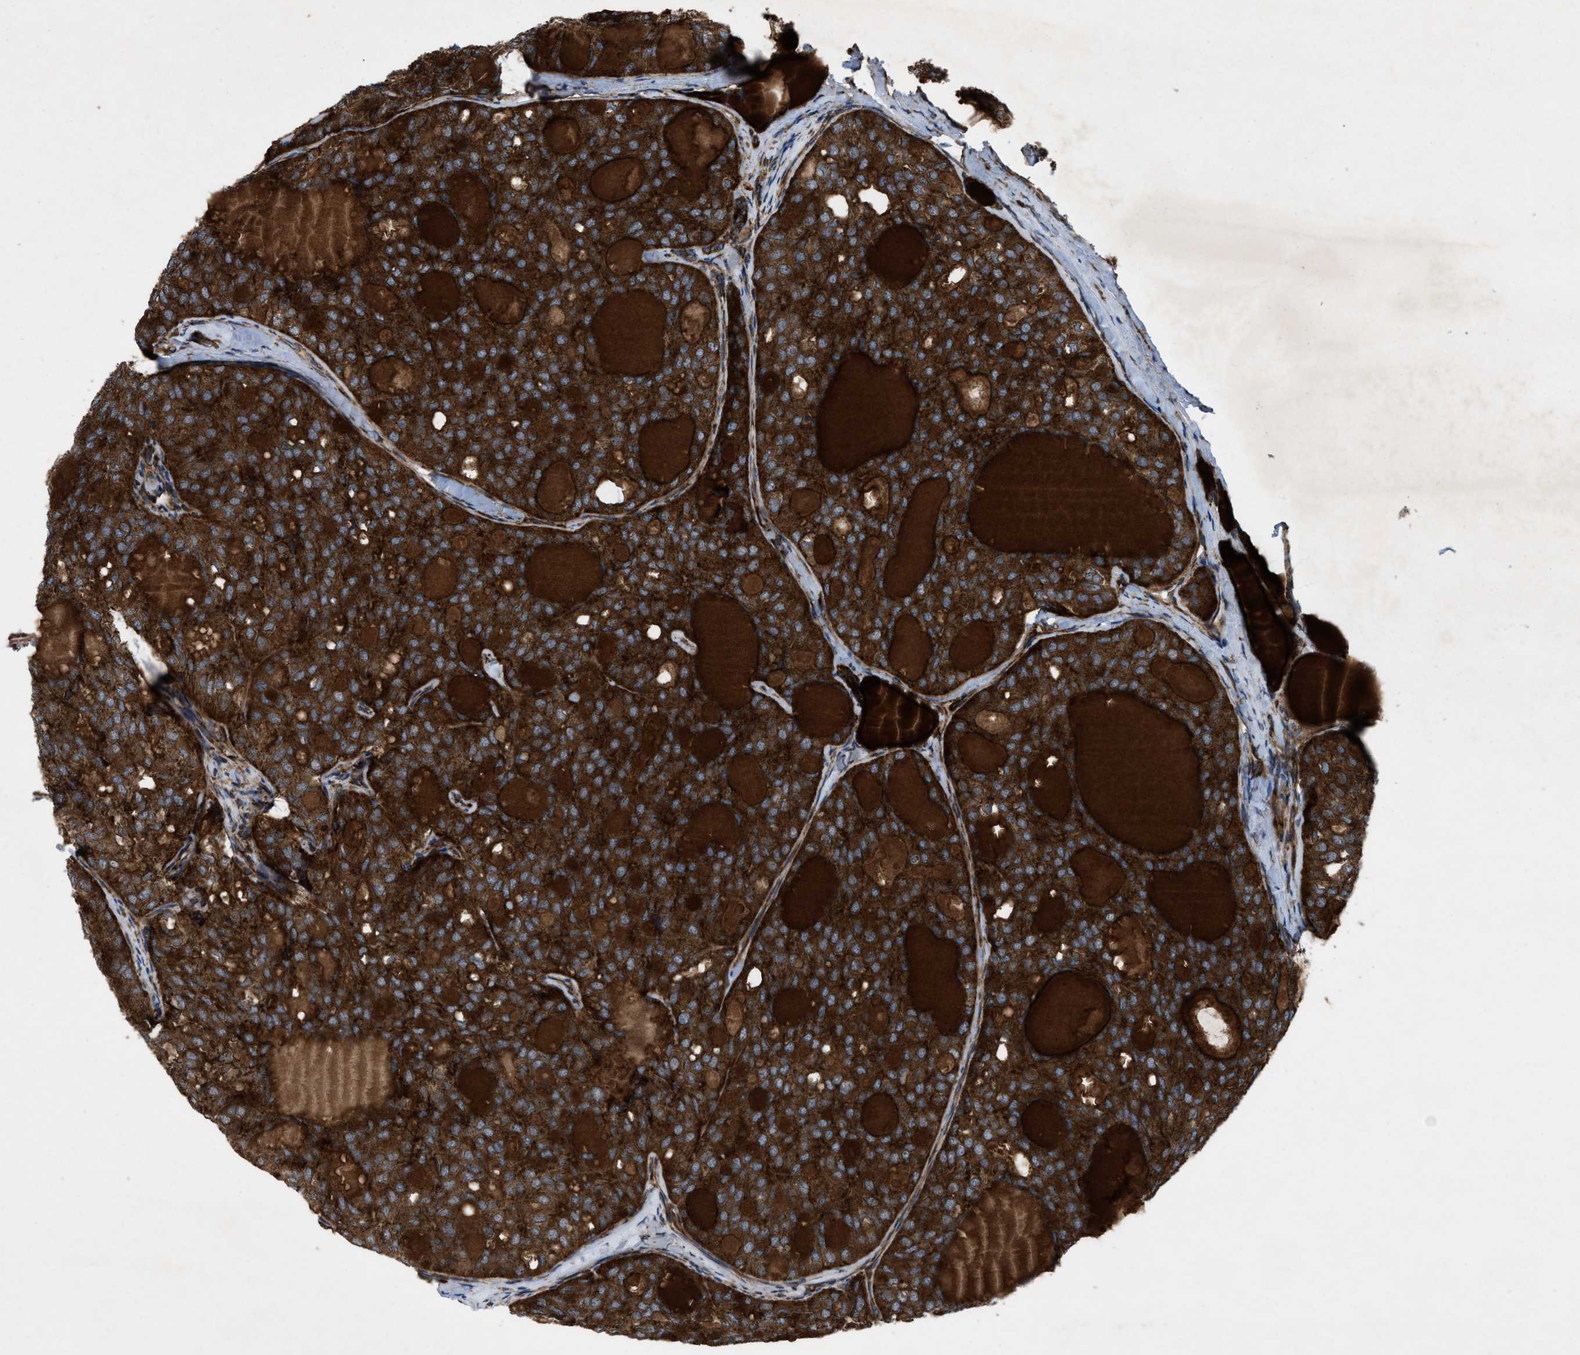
{"staining": {"intensity": "strong", "quantity": ">75%", "location": "cytoplasmic/membranous"}, "tissue": "thyroid cancer", "cell_type": "Tumor cells", "image_type": "cancer", "snomed": [{"axis": "morphology", "description": "Follicular adenoma carcinoma, NOS"}, {"axis": "topography", "description": "Thyroid gland"}], "caption": "Immunohistochemistry histopathology image of neoplastic tissue: thyroid cancer (follicular adenoma carcinoma) stained using immunohistochemistry exhibits high levels of strong protein expression localized specifically in the cytoplasmic/membranous of tumor cells, appearing as a cytoplasmic/membranous brown color.", "gene": "PER3", "patient": {"sex": "male", "age": 75}}